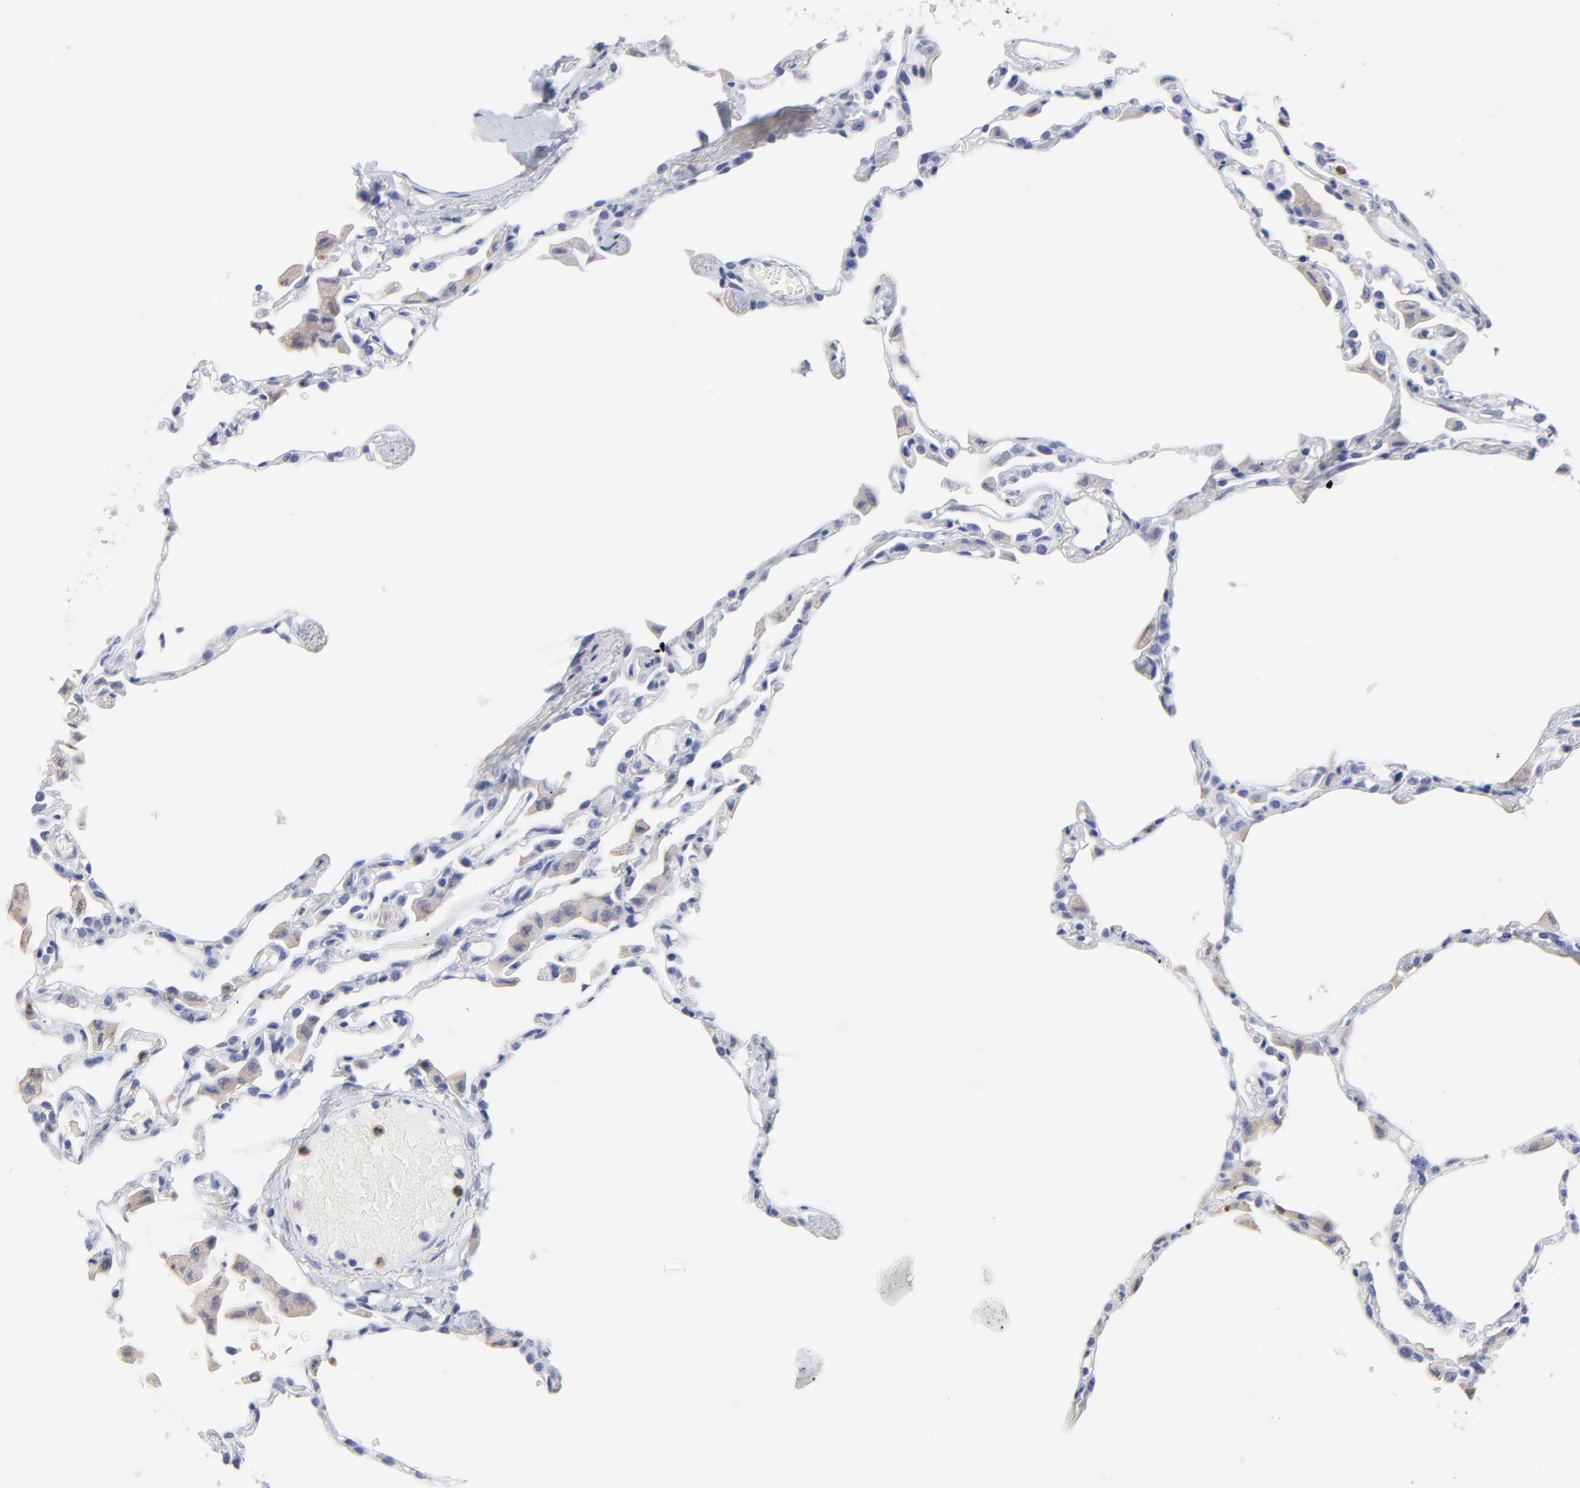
{"staining": {"intensity": "strong", "quantity": "<25%", "location": "cytoplasmic/membranous,nuclear"}, "tissue": "lung", "cell_type": "Alveolar cells", "image_type": "normal", "snomed": [{"axis": "morphology", "description": "Normal tissue, NOS"}, {"axis": "topography", "description": "Lung"}], "caption": "Strong cytoplasmic/membranous,nuclear positivity for a protein is identified in about <25% of alveolar cells of benign lung using immunohistochemistry (IHC).", "gene": "SMARCA1", "patient": {"sex": "female", "age": 49}}